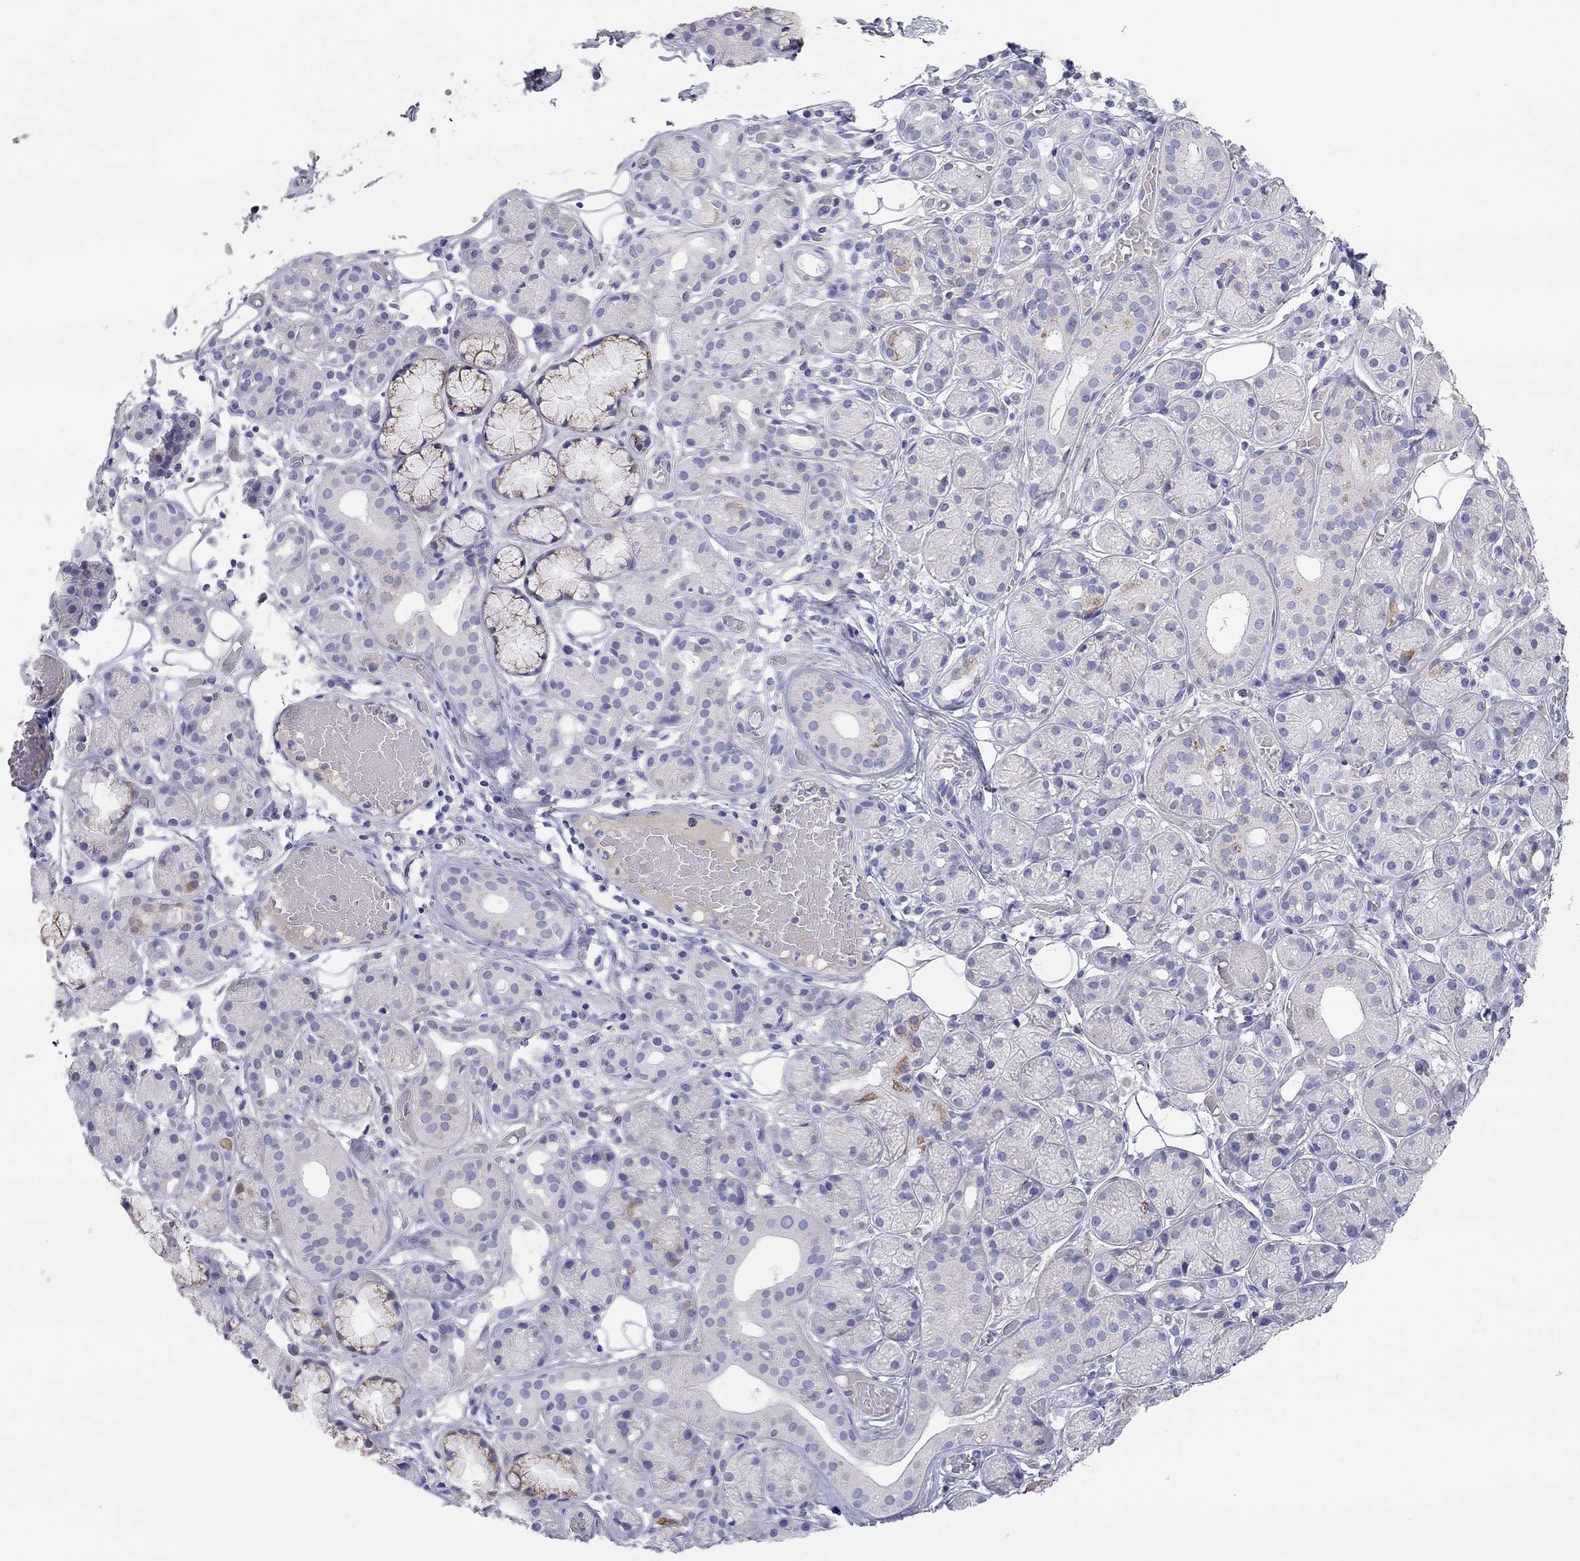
{"staining": {"intensity": "moderate", "quantity": "<25%", "location": "cytoplasmic/membranous"}, "tissue": "salivary gland", "cell_type": "Glandular cells", "image_type": "normal", "snomed": [{"axis": "morphology", "description": "Normal tissue, NOS"}, {"axis": "topography", "description": "Salivary gland"}, {"axis": "topography", "description": "Peripheral nerve tissue"}], "caption": "Immunohistochemistry (IHC) of normal human salivary gland demonstrates low levels of moderate cytoplasmic/membranous staining in about <25% of glandular cells. (Brightfield microscopy of DAB IHC at high magnification).", "gene": "ST7L", "patient": {"sex": "male", "age": 71}}